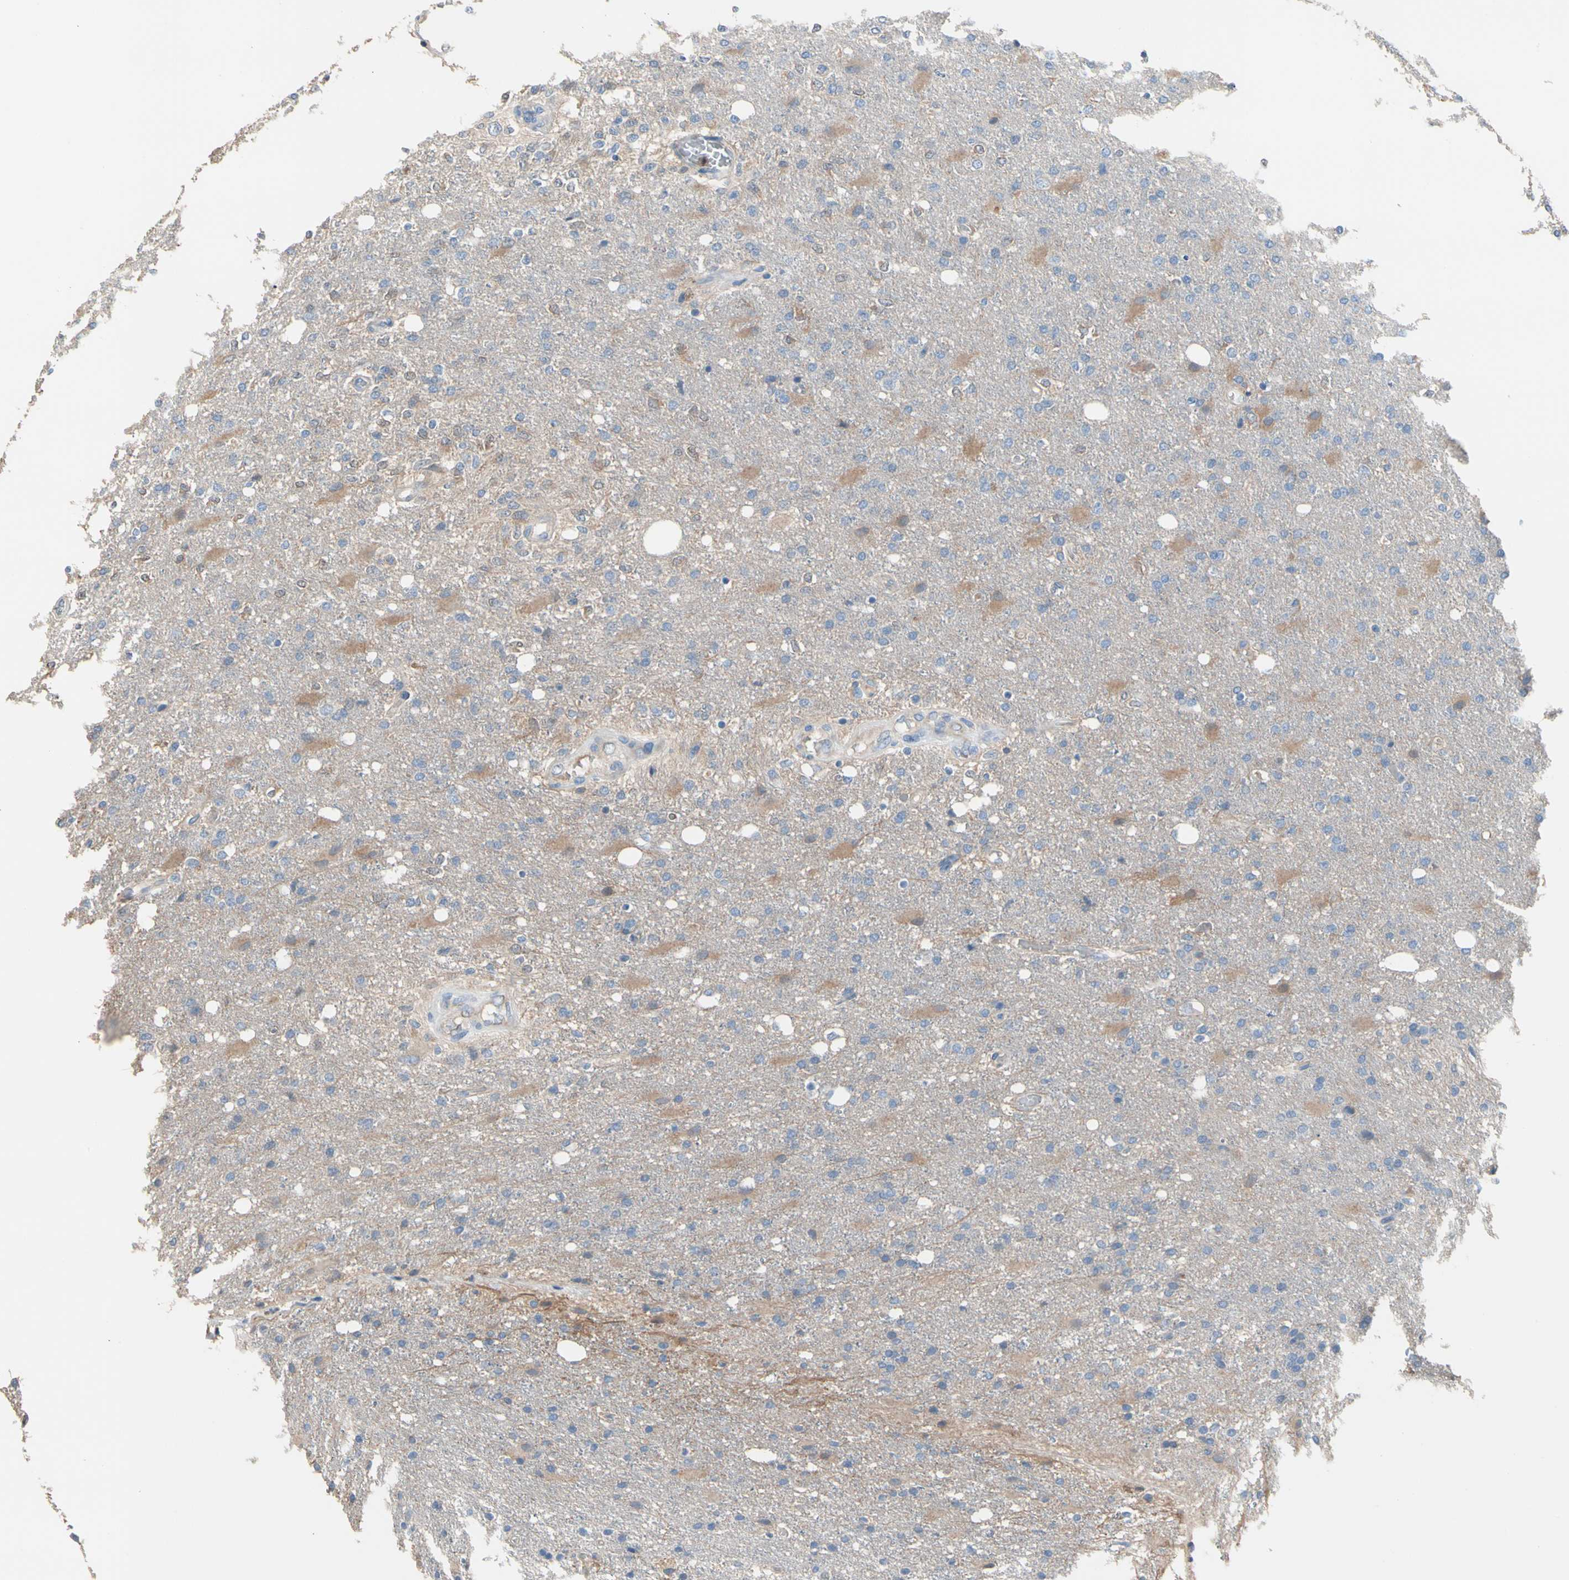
{"staining": {"intensity": "weak", "quantity": "<25%", "location": "cytoplasmic/membranous"}, "tissue": "glioma", "cell_type": "Tumor cells", "image_type": "cancer", "snomed": [{"axis": "morphology", "description": "Normal tissue, NOS"}, {"axis": "morphology", "description": "Glioma, malignant, High grade"}, {"axis": "topography", "description": "Cerebral cortex"}], "caption": "A photomicrograph of glioma stained for a protein displays no brown staining in tumor cells.", "gene": "BBOX1", "patient": {"sex": "male", "age": 77}}